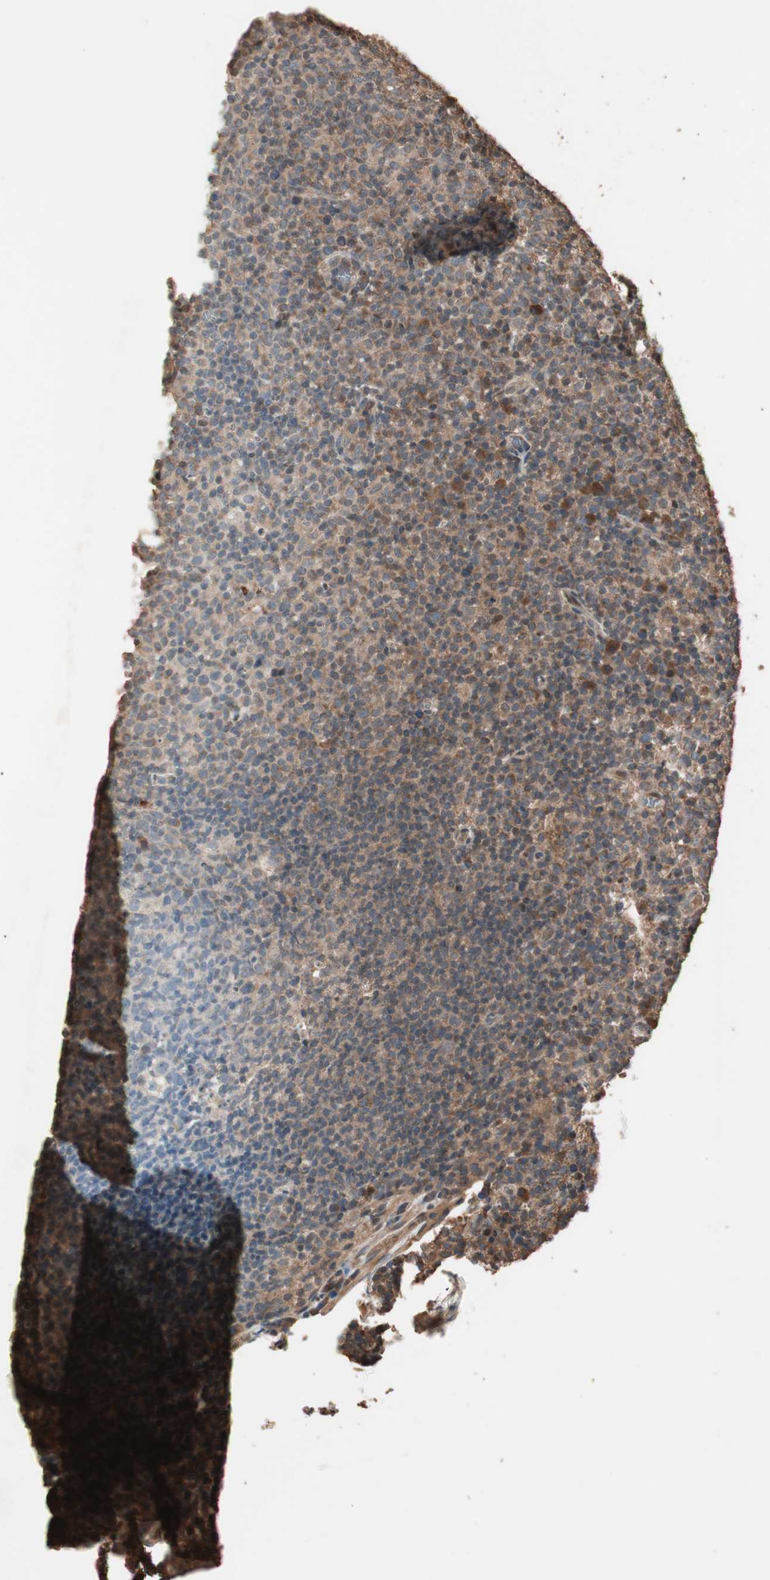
{"staining": {"intensity": "moderate", "quantity": ">75%", "location": "cytoplasmic/membranous,nuclear"}, "tissue": "lymph node", "cell_type": "Germinal center cells", "image_type": "normal", "snomed": [{"axis": "morphology", "description": "Normal tissue, NOS"}, {"axis": "morphology", "description": "Inflammation, NOS"}, {"axis": "topography", "description": "Lymph node"}], "caption": "Germinal center cells demonstrate medium levels of moderate cytoplasmic/membranous,nuclear expression in approximately >75% of cells in normal human lymph node.", "gene": "USP20", "patient": {"sex": "male", "age": 55}}